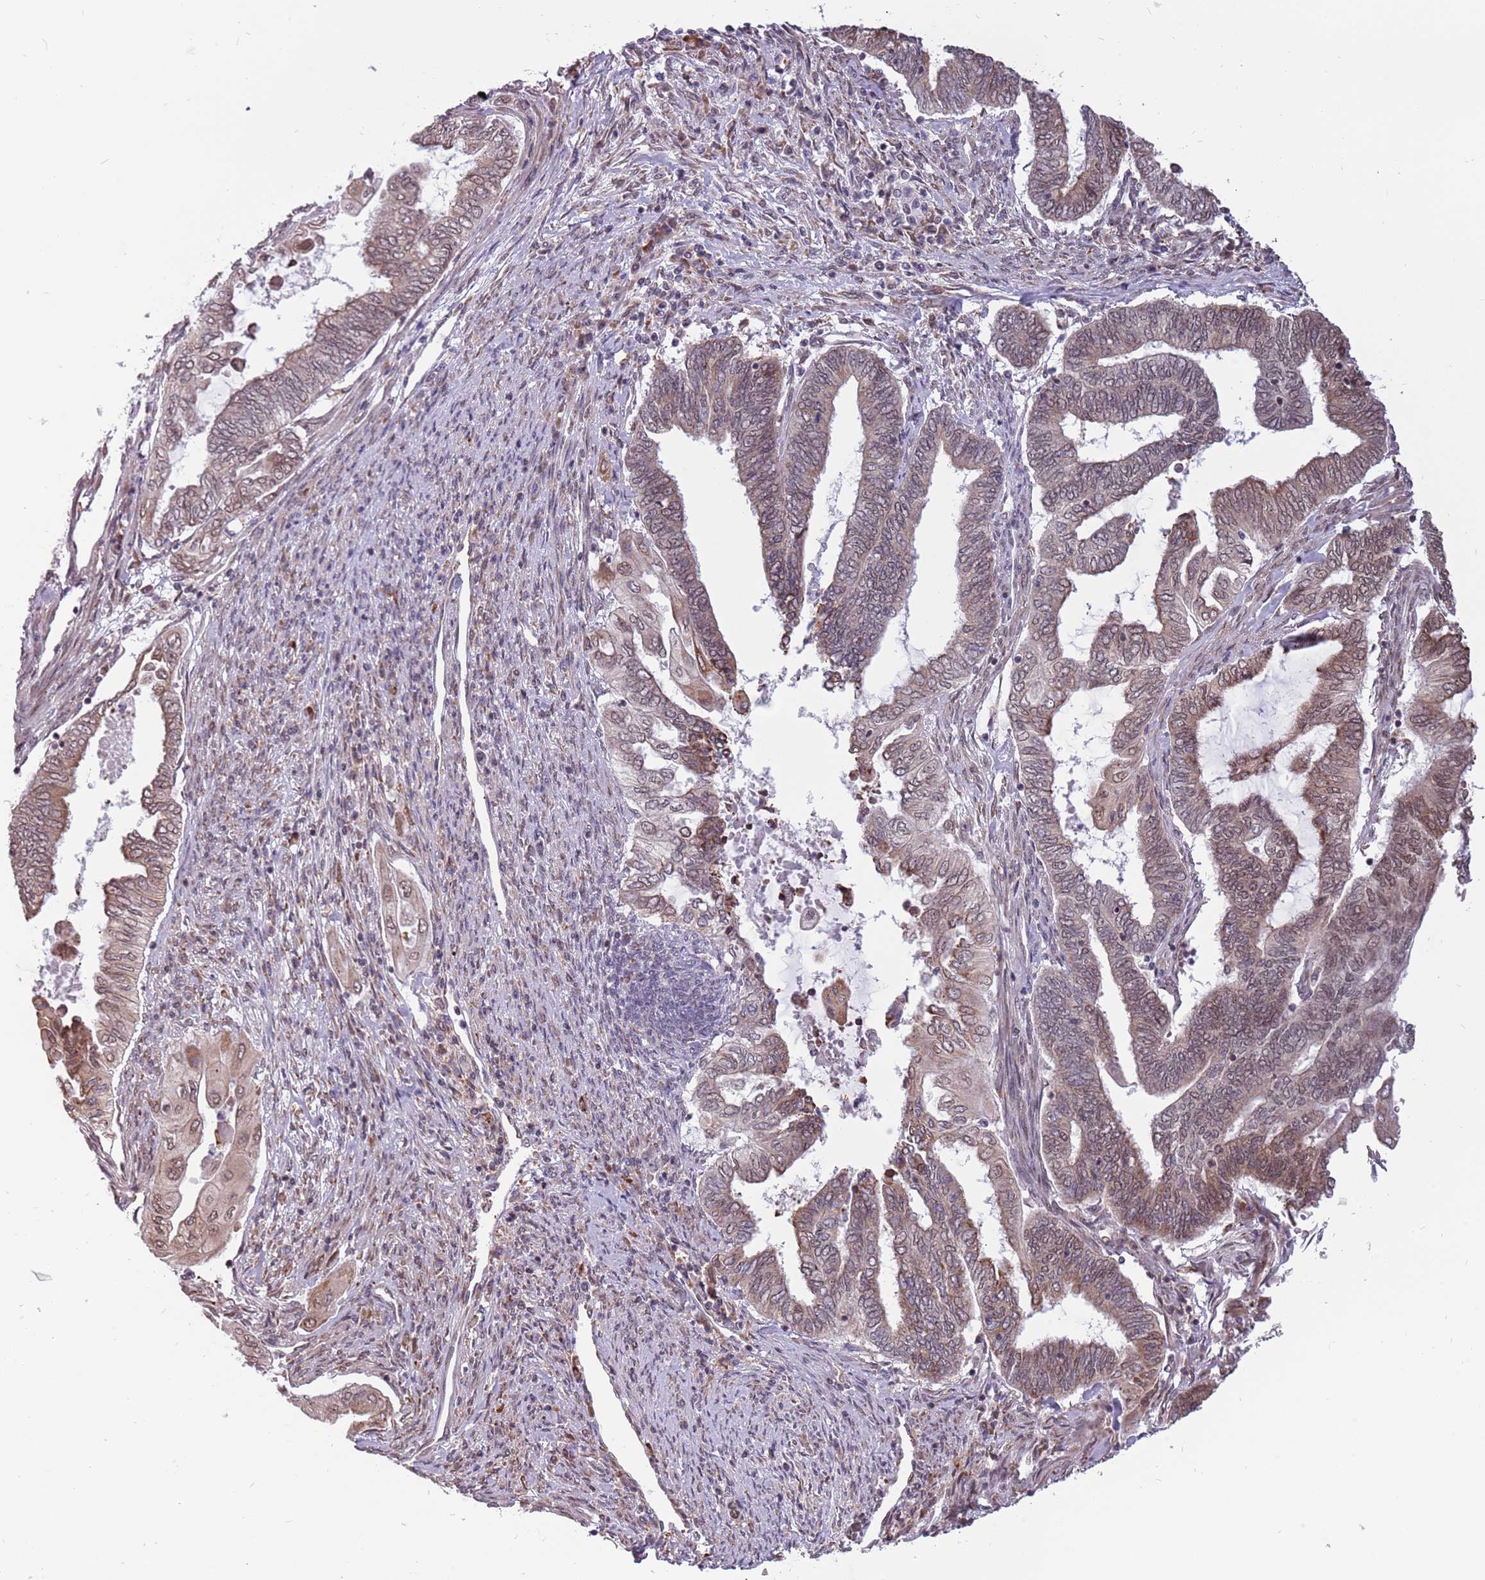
{"staining": {"intensity": "moderate", "quantity": "25%-75%", "location": "cytoplasmic/membranous,nuclear"}, "tissue": "endometrial cancer", "cell_type": "Tumor cells", "image_type": "cancer", "snomed": [{"axis": "morphology", "description": "Adenocarcinoma, NOS"}, {"axis": "topography", "description": "Uterus"}, {"axis": "topography", "description": "Endometrium"}], "caption": "This is a photomicrograph of immunohistochemistry (IHC) staining of endometrial adenocarcinoma, which shows moderate staining in the cytoplasmic/membranous and nuclear of tumor cells.", "gene": "BARD1", "patient": {"sex": "female", "age": 70}}